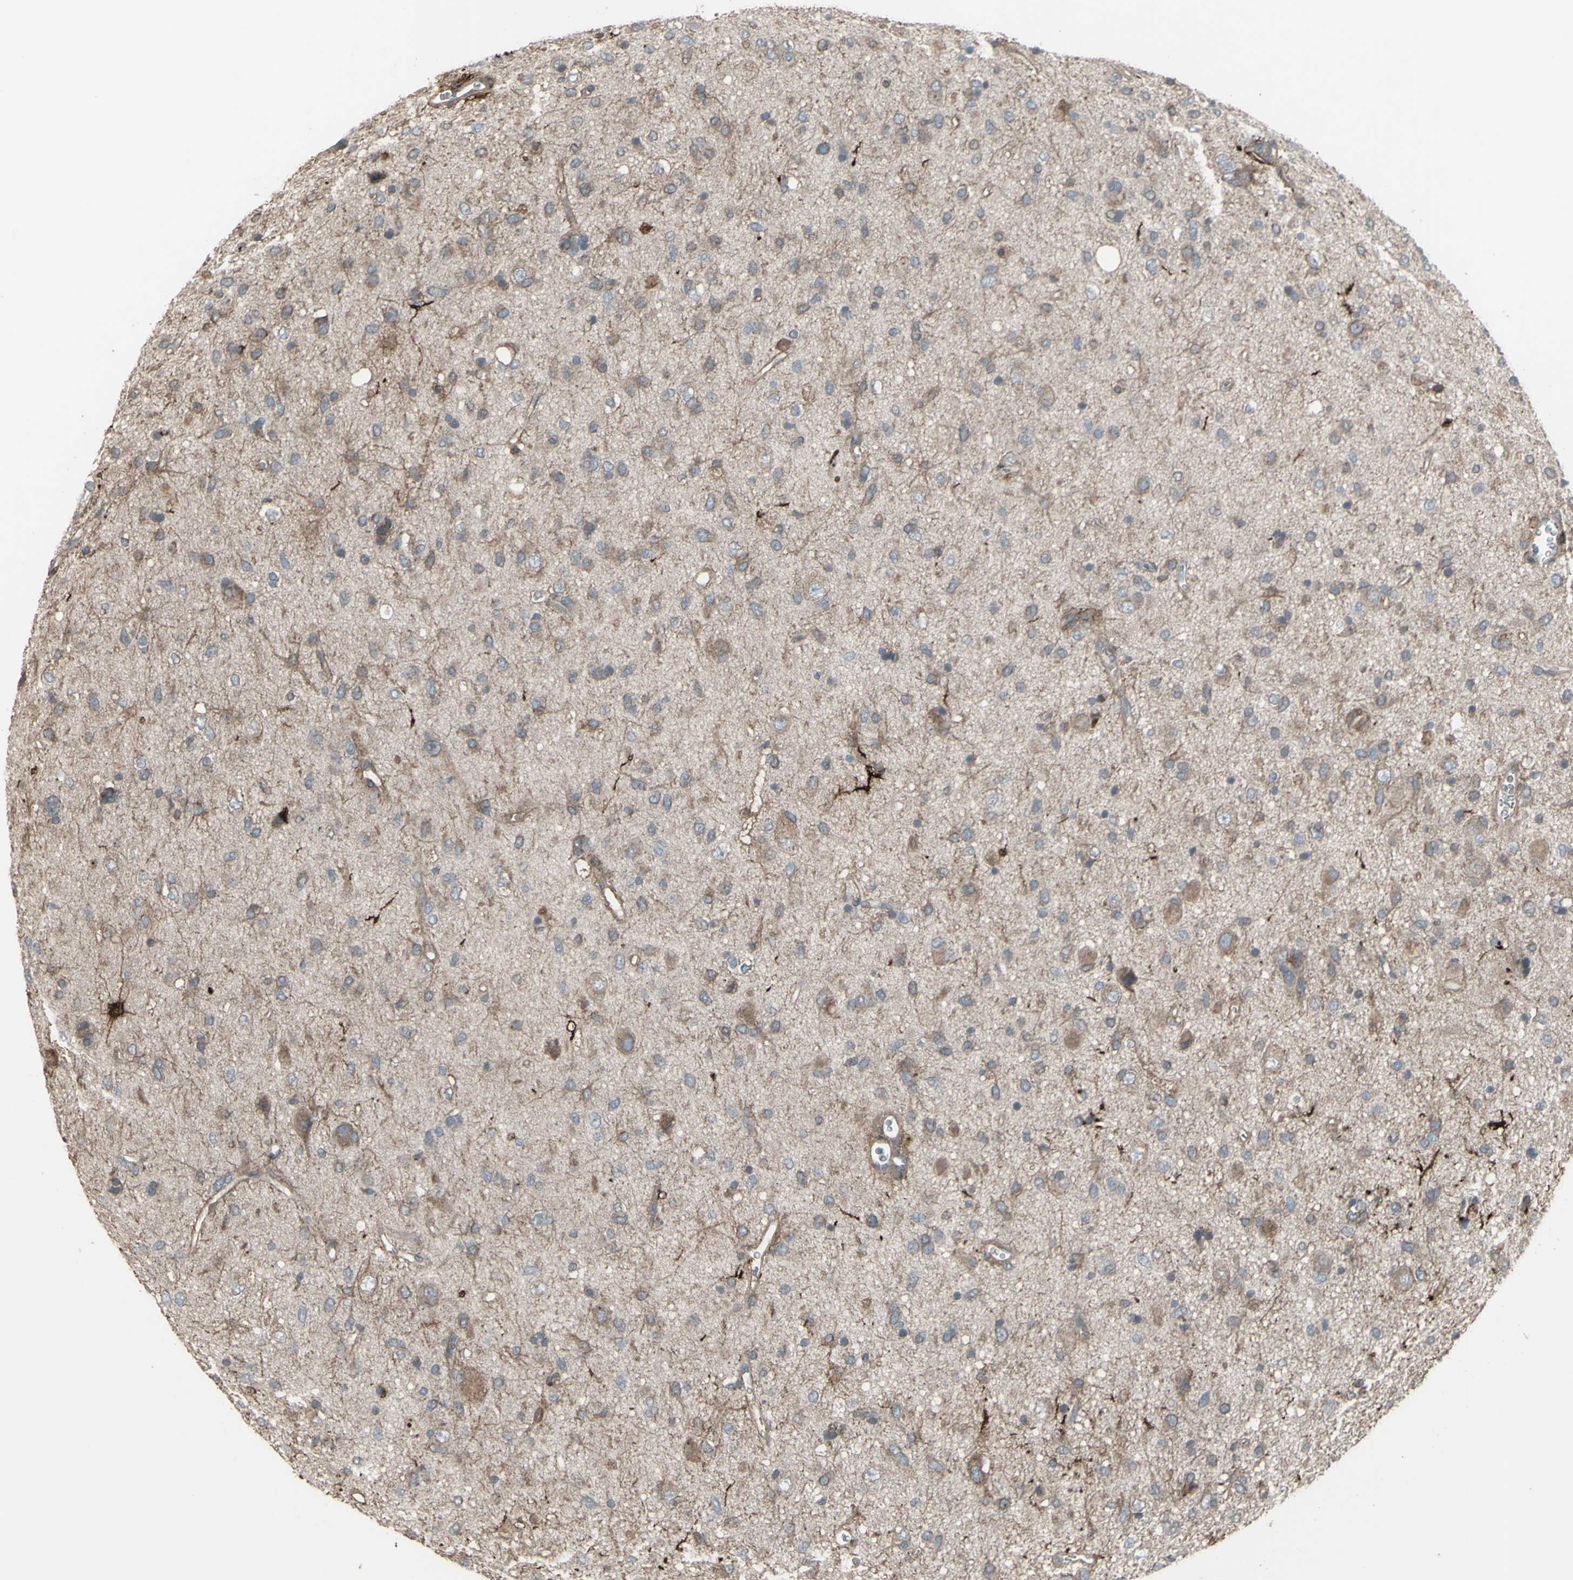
{"staining": {"intensity": "weak", "quantity": "<25%", "location": "cytoplasmic/membranous"}, "tissue": "glioma", "cell_type": "Tumor cells", "image_type": "cancer", "snomed": [{"axis": "morphology", "description": "Glioma, malignant, Low grade"}, {"axis": "topography", "description": "Brain"}], "caption": "DAB immunohistochemical staining of human glioma demonstrates no significant positivity in tumor cells.", "gene": "SMO", "patient": {"sex": "male", "age": 77}}